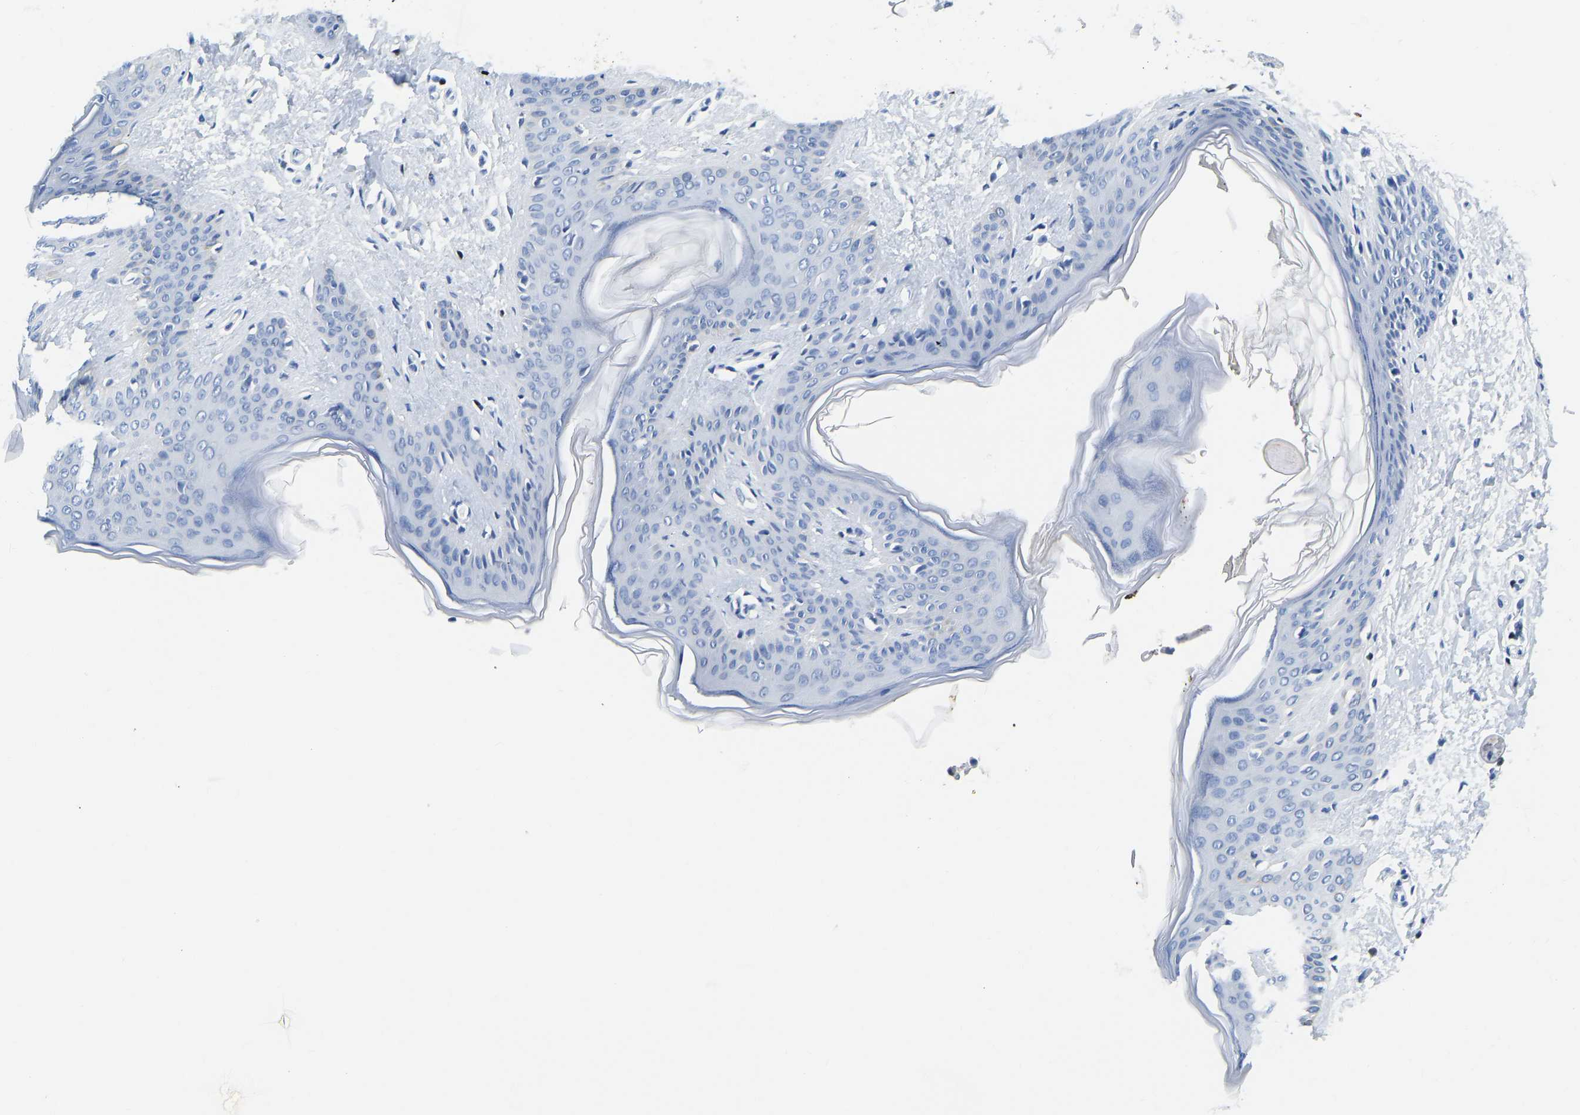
{"staining": {"intensity": "negative", "quantity": "none", "location": "none"}, "tissue": "skin", "cell_type": "Fibroblasts", "image_type": "normal", "snomed": [{"axis": "morphology", "description": "Normal tissue, NOS"}, {"axis": "topography", "description": "Skin"}], "caption": "IHC photomicrograph of benign skin: skin stained with DAB displays no significant protein expression in fibroblasts. Brightfield microscopy of immunohistochemistry stained with DAB (brown) and hematoxylin (blue), captured at high magnification.", "gene": "TCF7", "patient": {"sex": "female", "age": 17}}